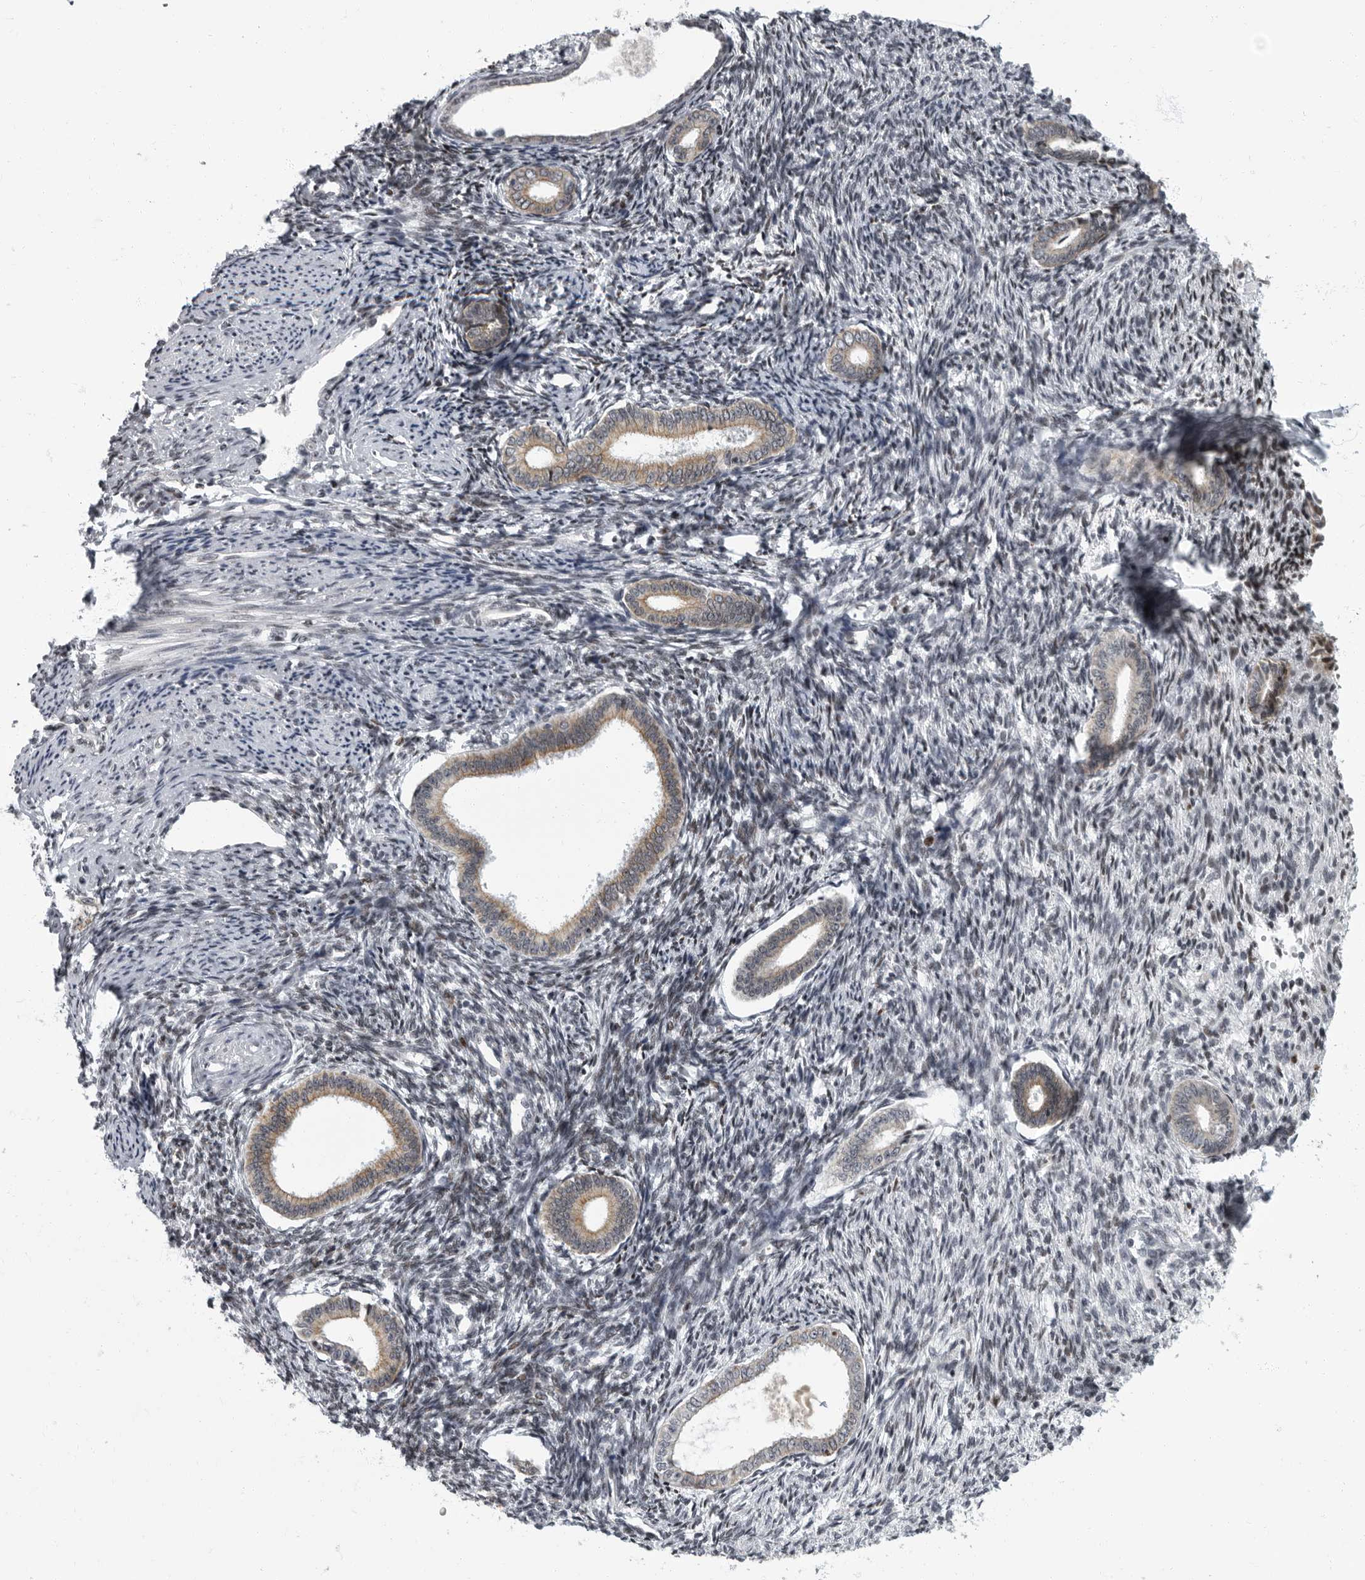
{"staining": {"intensity": "weak", "quantity": "25%-75%", "location": "nuclear"}, "tissue": "endometrium", "cell_type": "Cells in endometrial stroma", "image_type": "normal", "snomed": [{"axis": "morphology", "description": "Normal tissue, NOS"}, {"axis": "topography", "description": "Endometrium"}], "caption": "Immunohistochemistry image of benign human endometrium stained for a protein (brown), which displays low levels of weak nuclear staining in about 25%-75% of cells in endometrial stroma.", "gene": "EVI5", "patient": {"sex": "female", "age": 56}}